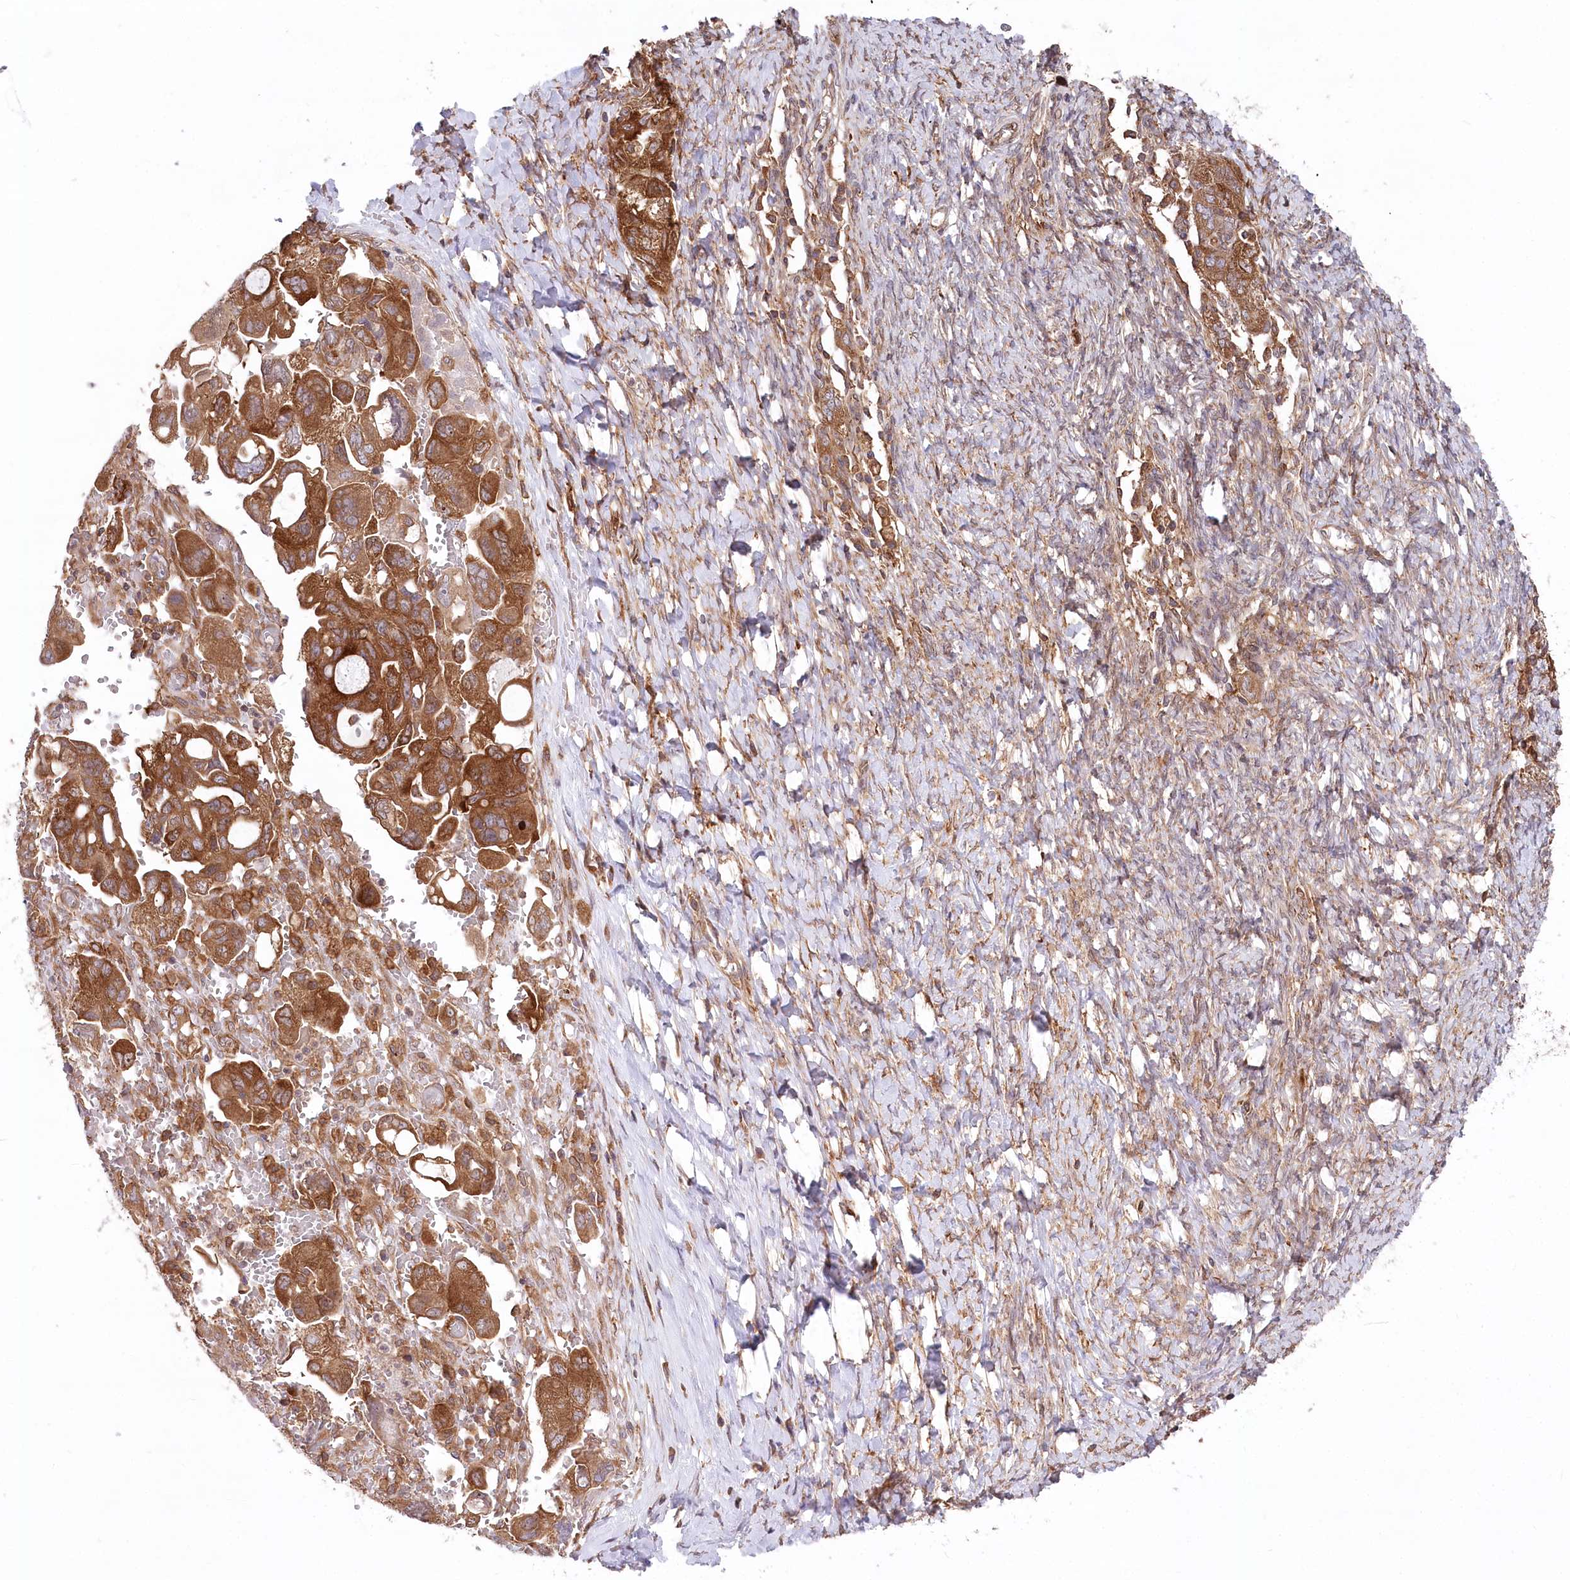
{"staining": {"intensity": "moderate", "quantity": ">75%", "location": "cytoplasmic/membranous"}, "tissue": "ovarian cancer", "cell_type": "Tumor cells", "image_type": "cancer", "snomed": [{"axis": "morphology", "description": "Carcinoma, NOS"}, {"axis": "morphology", "description": "Cystadenocarcinoma, serous, NOS"}, {"axis": "topography", "description": "Ovary"}], "caption": "The image exhibits immunohistochemical staining of ovarian cancer. There is moderate cytoplasmic/membranous staining is identified in about >75% of tumor cells.", "gene": "PPP1R21", "patient": {"sex": "female", "age": 69}}